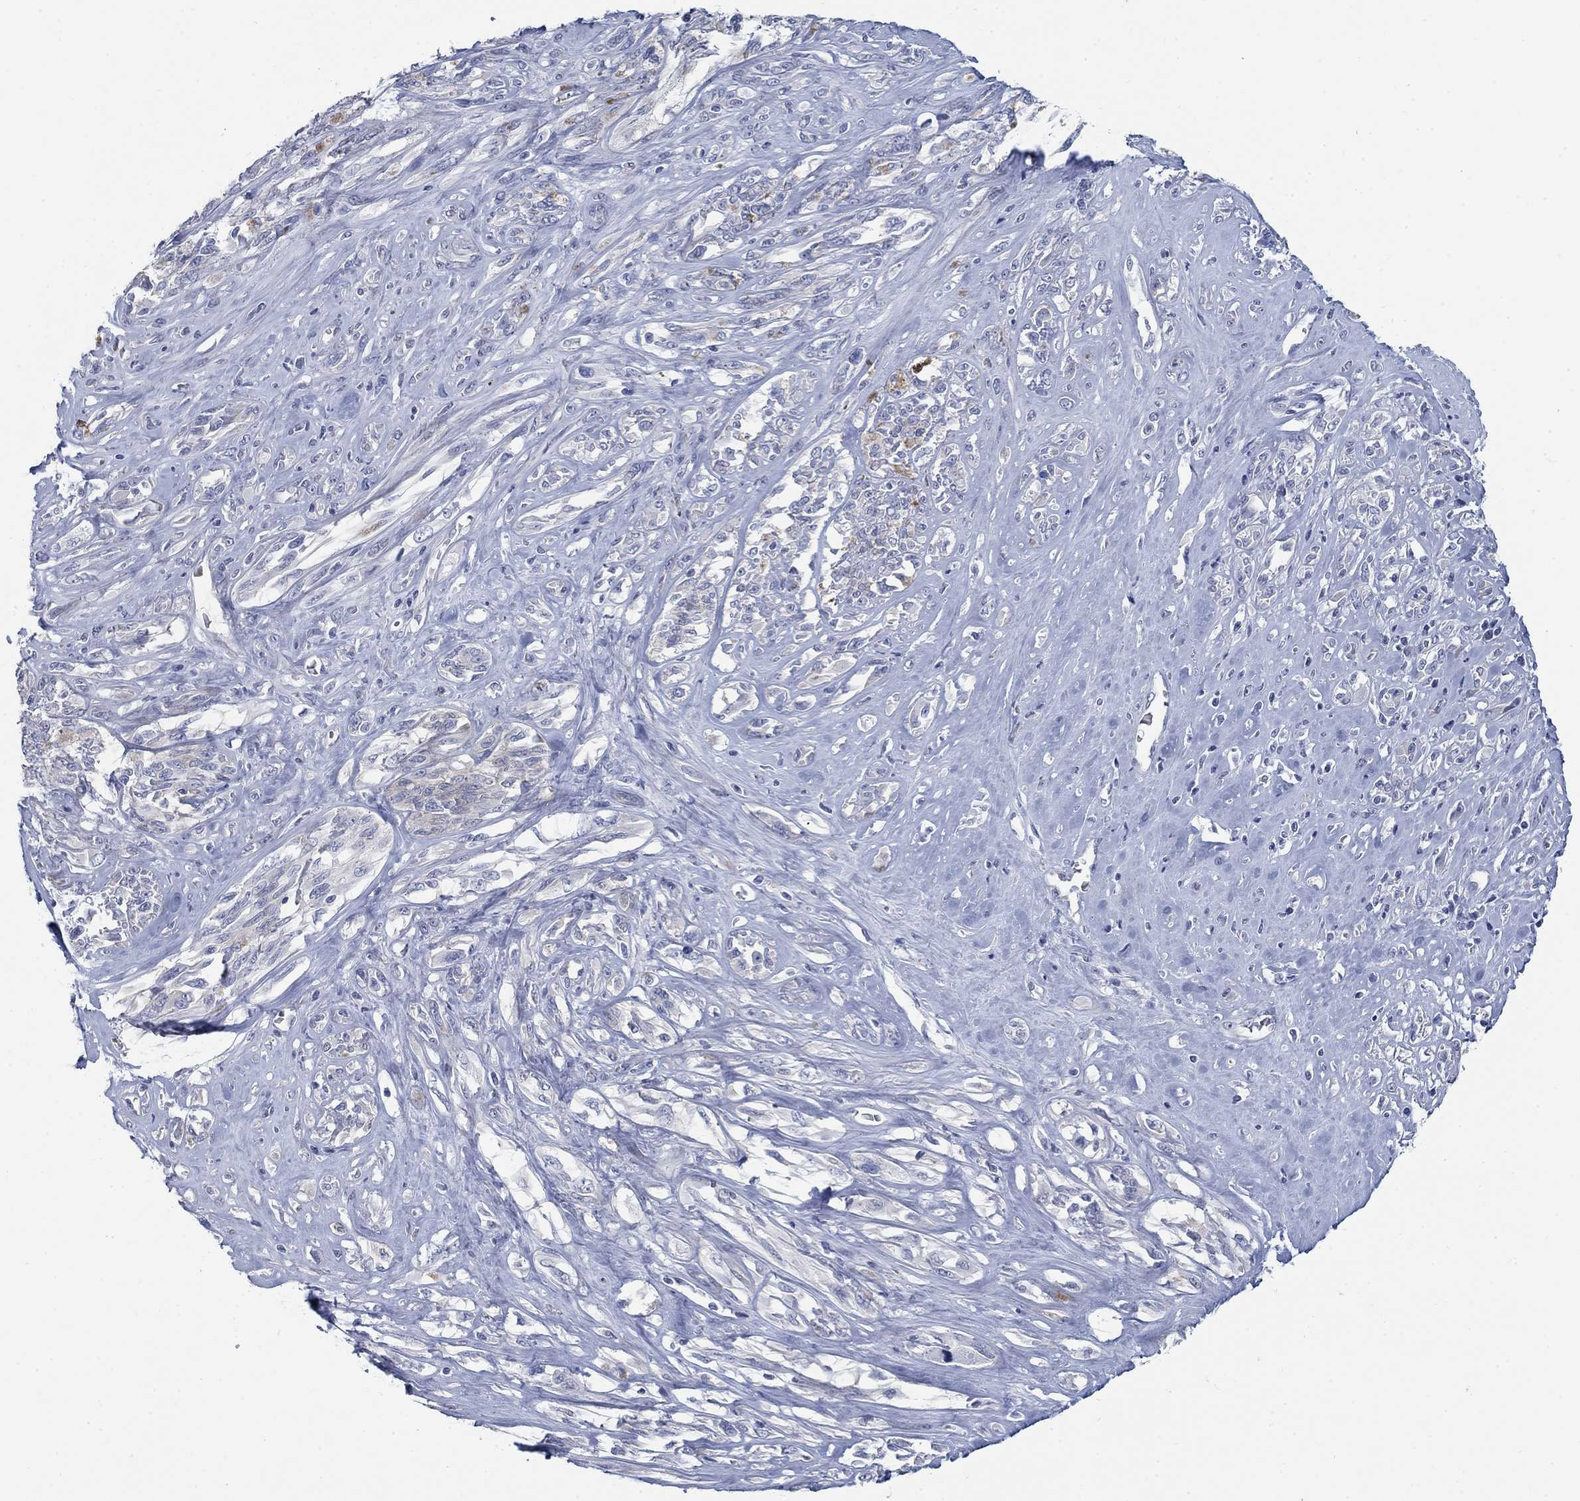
{"staining": {"intensity": "negative", "quantity": "none", "location": "none"}, "tissue": "melanoma", "cell_type": "Tumor cells", "image_type": "cancer", "snomed": [{"axis": "morphology", "description": "Malignant melanoma, NOS"}, {"axis": "topography", "description": "Skin"}], "caption": "Tumor cells show no significant protein expression in melanoma.", "gene": "DNER", "patient": {"sex": "female", "age": 91}}